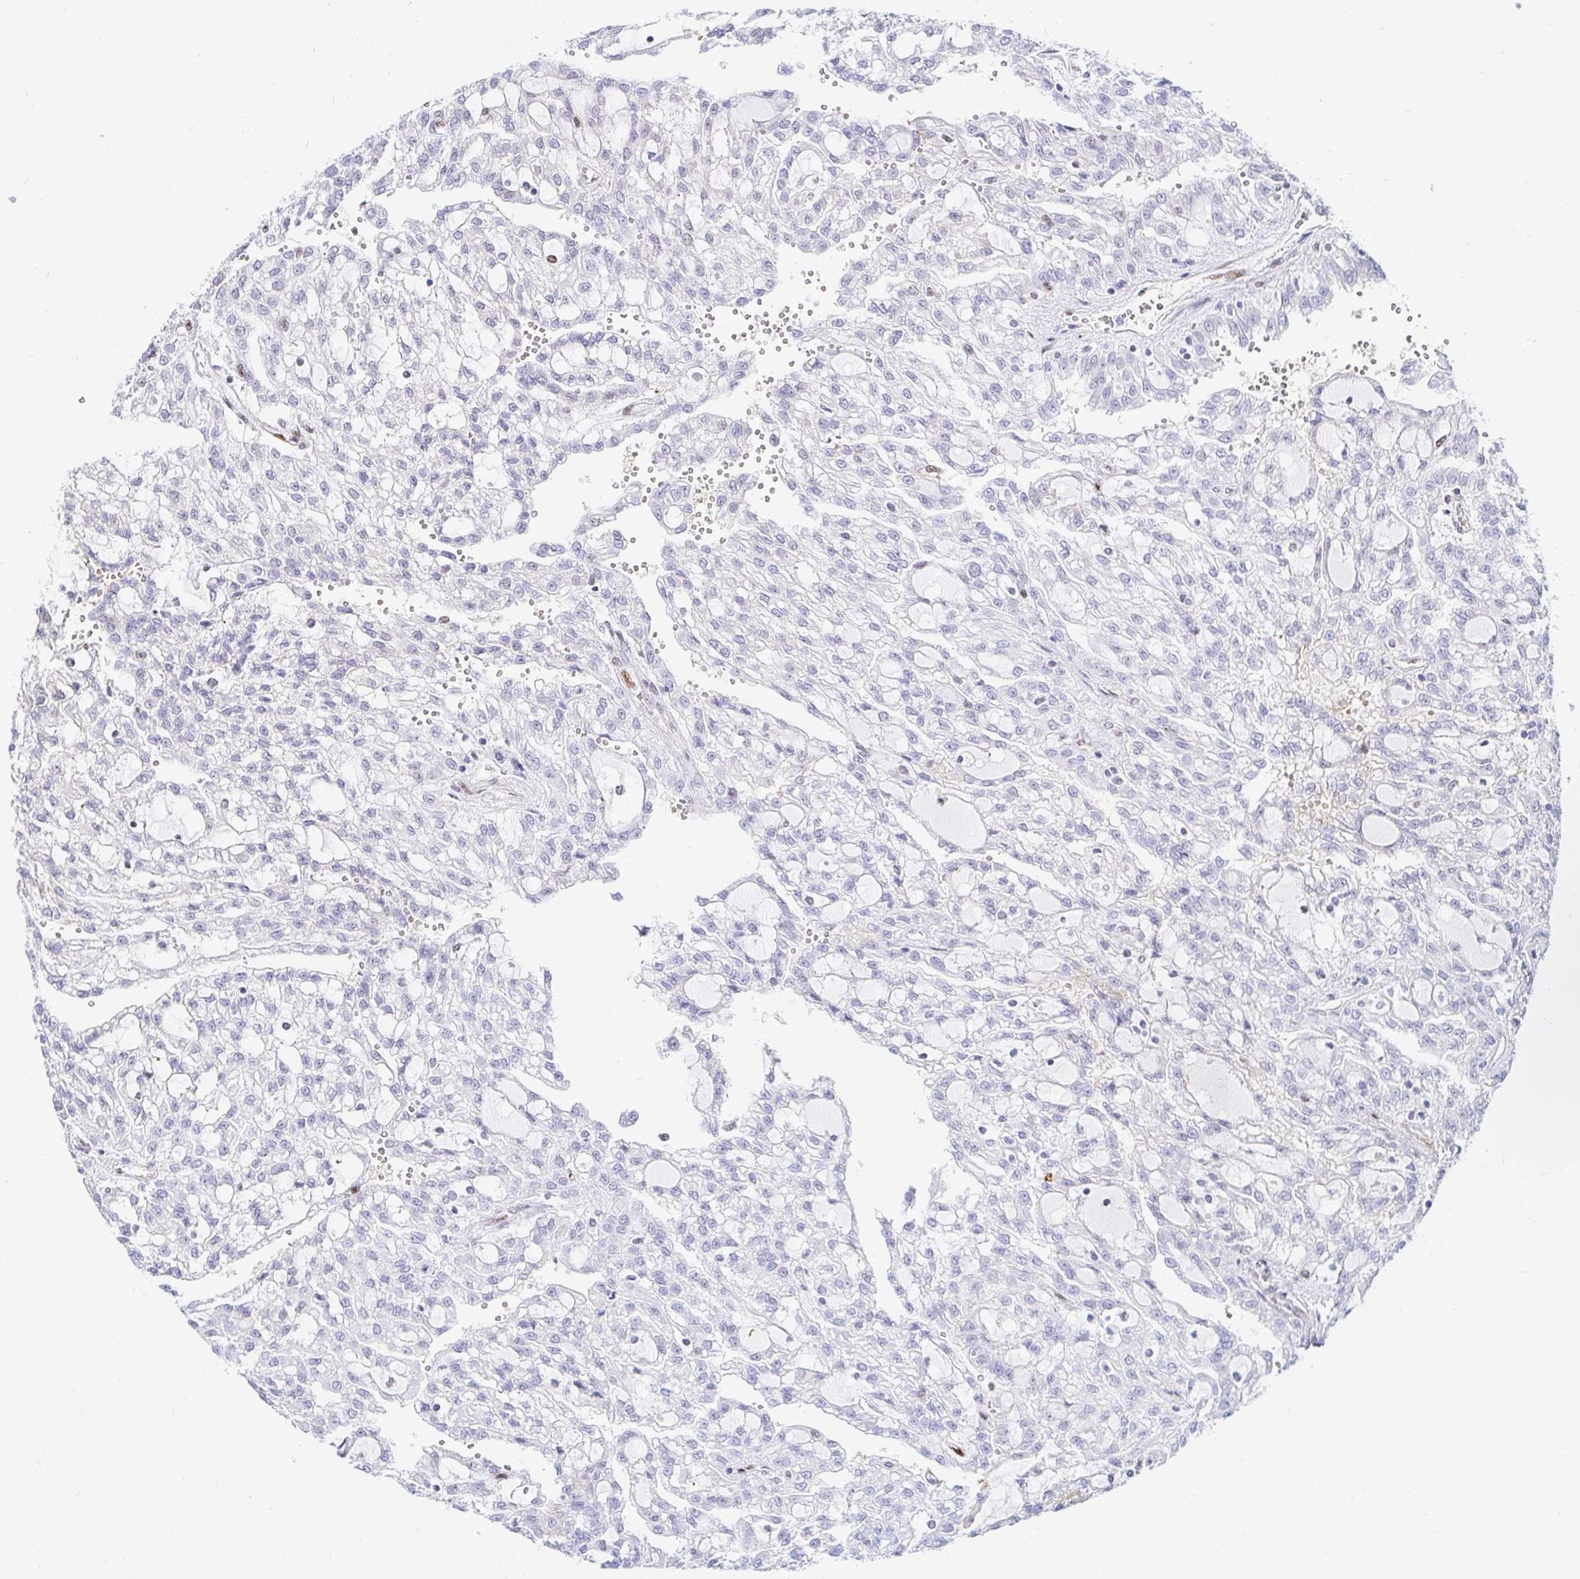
{"staining": {"intensity": "negative", "quantity": "none", "location": "none"}, "tissue": "renal cancer", "cell_type": "Tumor cells", "image_type": "cancer", "snomed": [{"axis": "morphology", "description": "Adenocarcinoma, NOS"}, {"axis": "topography", "description": "Kidney"}], "caption": "This is a histopathology image of IHC staining of adenocarcinoma (renal), which shows no staining in tumor cells. (Immunohistochemistry, brightfield microscopy, high magnification).", "gene": "HINFP", "patient": {"sex": "male", "age": 63}}